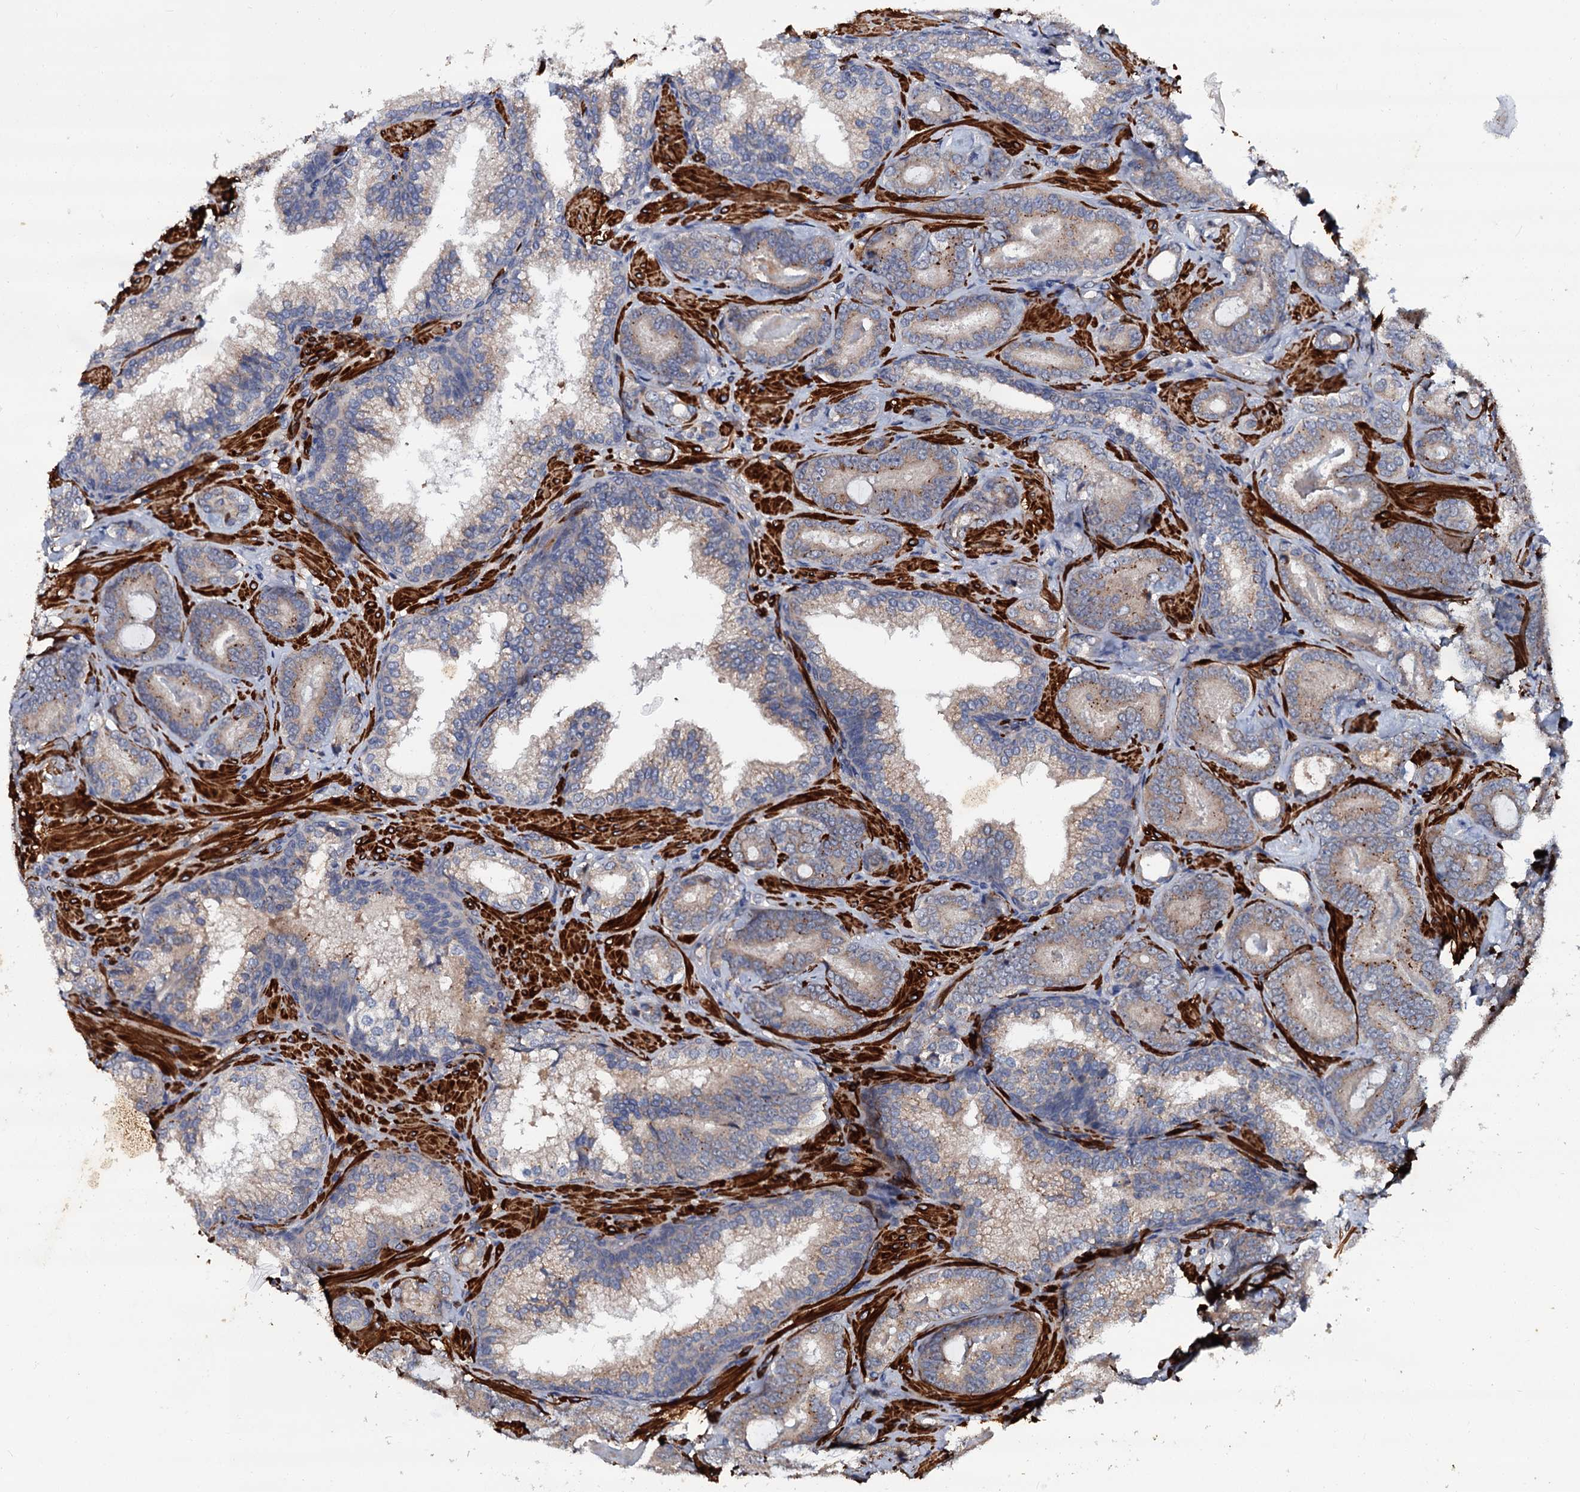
{"staining": {"intensity": "moderate", "quantity": ">75%", "location": "cytoplasmic/membranous"}, "tissue": "prostate cancer", "cell_type": "Tumor cells", "image_type": "cancer", "snomed": [{"axis": "morphology", "description": "Adenocarcinoma, Low grade"}, {"axis": "topography", "description": "Prostate"}], "caption": "Brown immunohistochemical staining in human prostate cancer (adenocarcinoma (low-grade)) shows moderate cytoplasmic/membranous staining in approximately >75% of tumor cells.", "gene": "ISM2", "patient": {"sex": "male", "age": 60}}